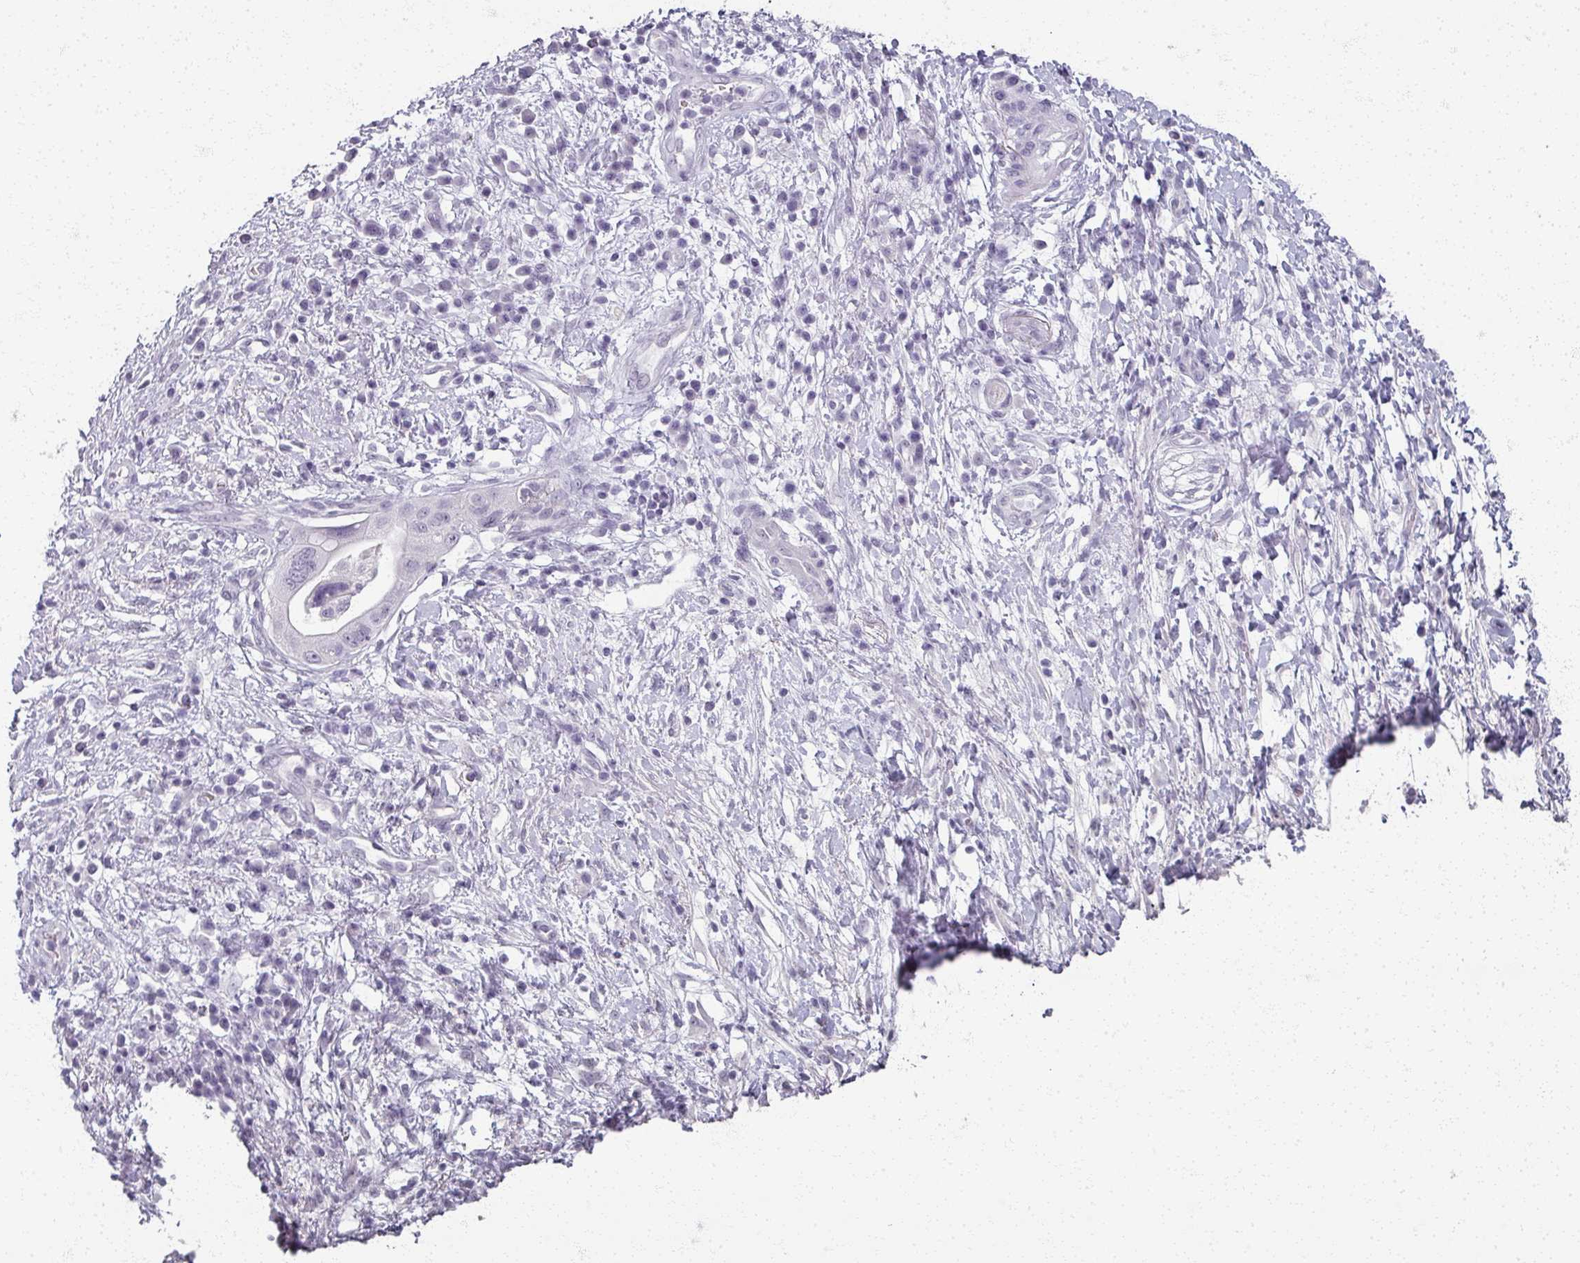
{"staining": {"intensity": "negative", "quantity": "none", "location": "none"}, "tissue": "pancreatic cancer", "cell_type": "Tumor cells", "image_type": "cancer", "snomed": [{"axis": "morphology", "description": "Adenocarcinoma, NOS"}, {"axis": "topography", "description": "Pancreas"}], "caption": "DAB immunohistochemical staining of human pancreatic adenocarcinoma demonstrates no significant expression in tumor cells.", "gene": "RFPL2", "patient": {"sex": "male", "age": 68}}